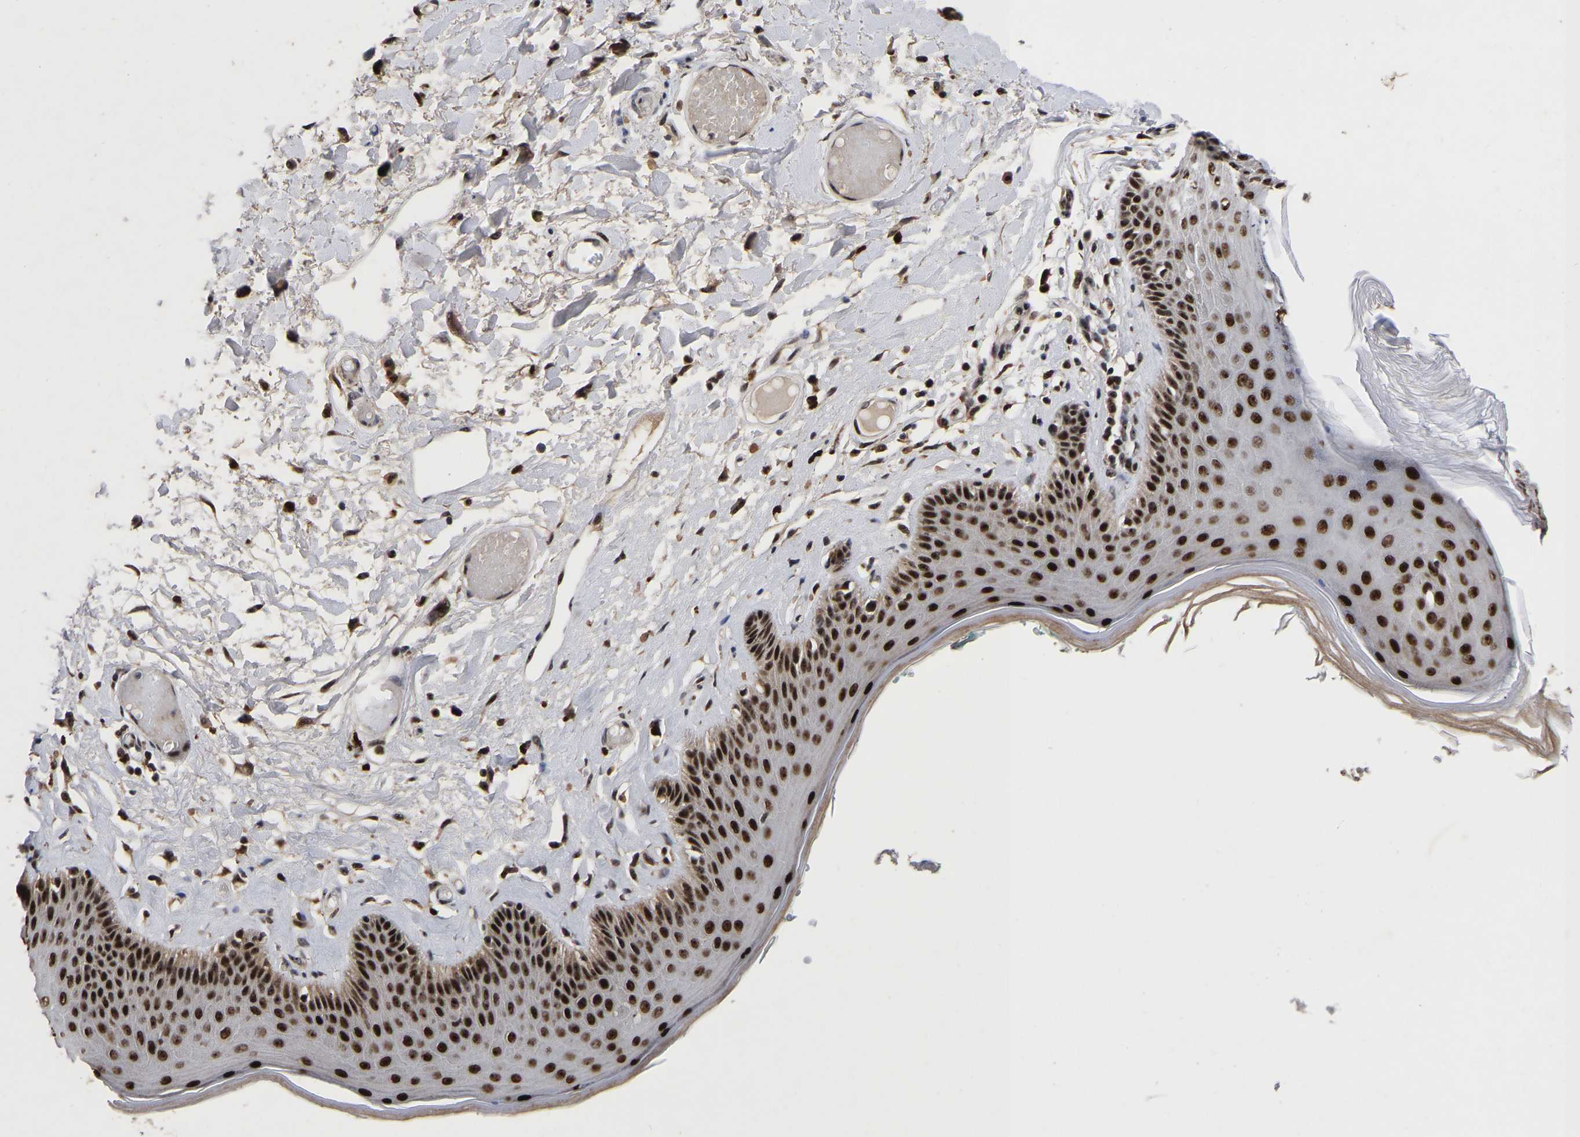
{"staining": {"intensity": "strong", "quantity": ">75%", "location": "nuclear"}, "tissue": "skin", "cell_type": "Epidermal cells", "image_type": "normal", "snomed": [{"axis": "morphology", "description": "Normal tissue, NOS"}, {"axis": "topography", "description": "Vulva"}], "caption": "The immunohistochemical stain highlights strong nuclear positivity in epidermal cells of normal skin. Ihc stains the protein in brown and the nuclei are stained blue.", "gene": "JUNB", "patient": {"sex": "female", "age": 73}}